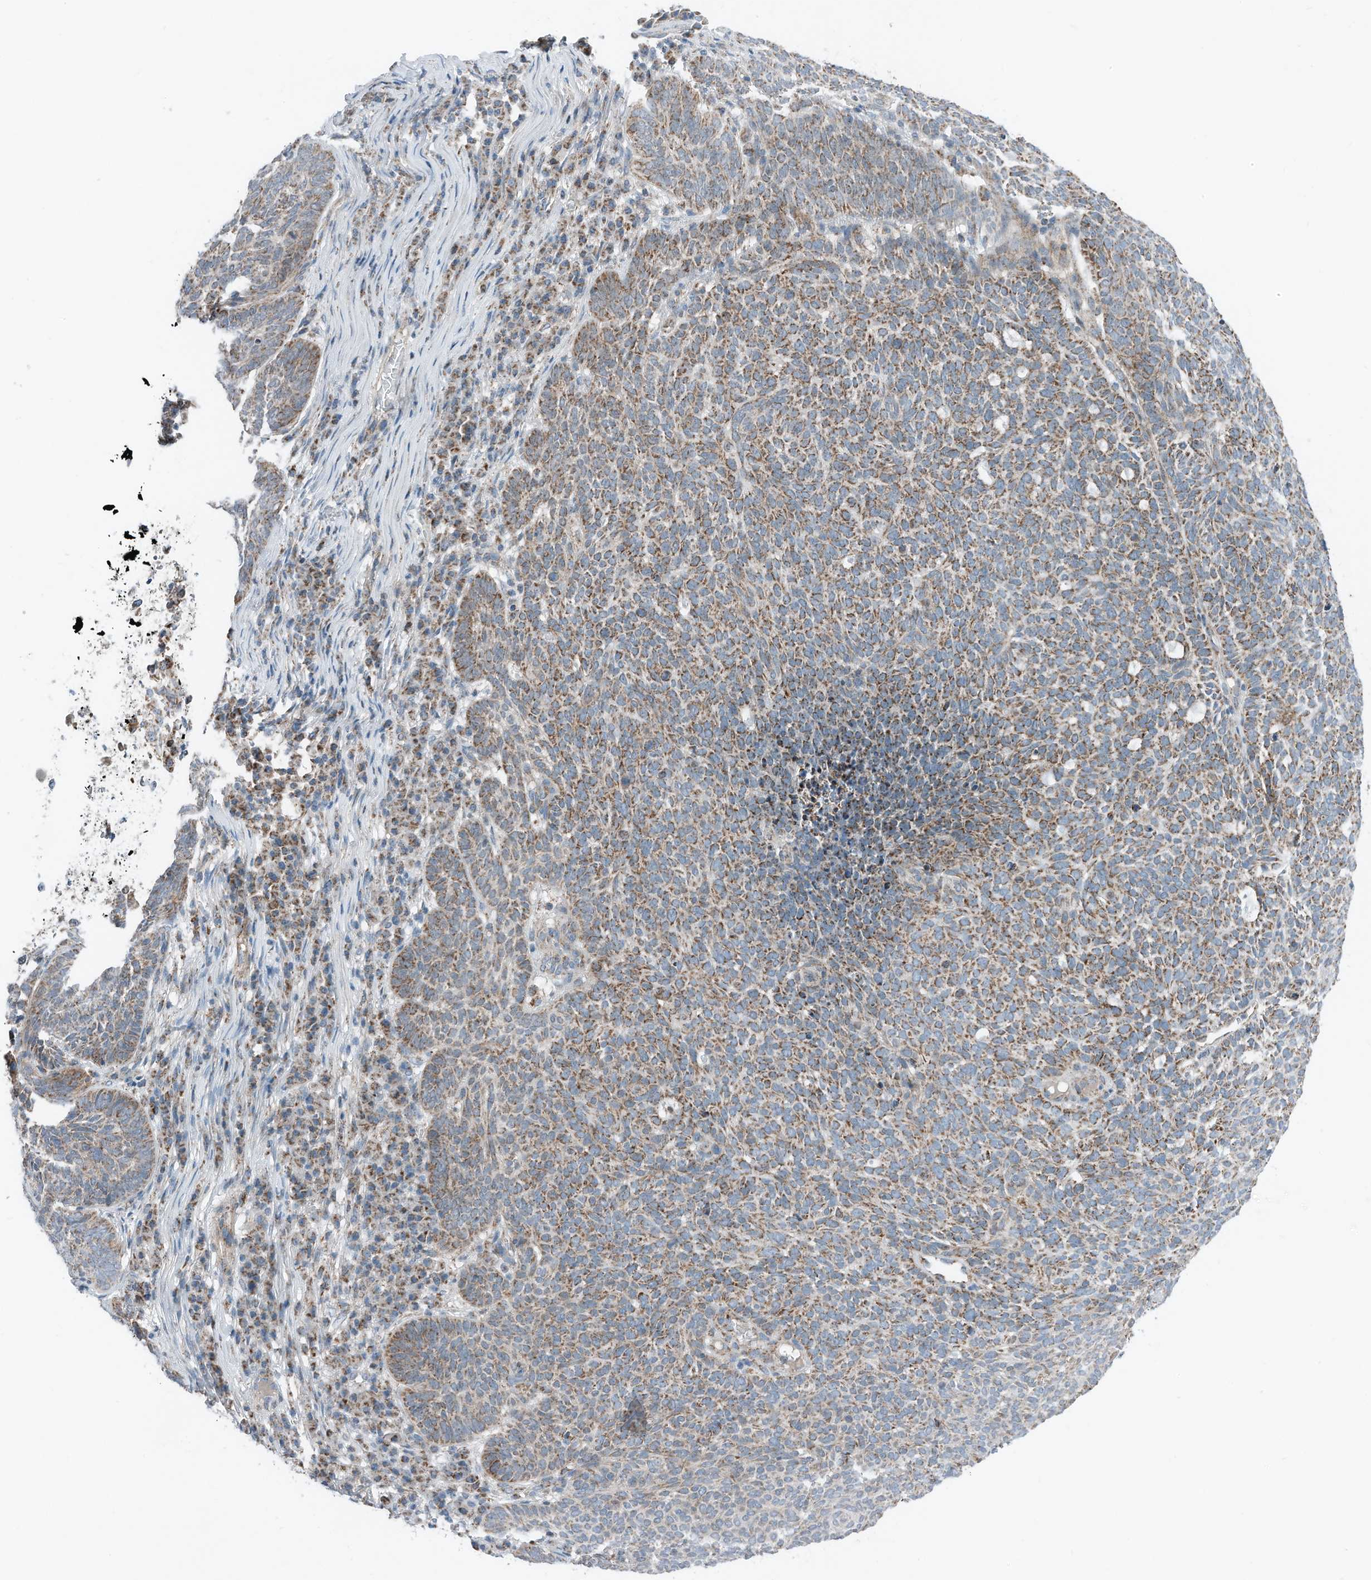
{"staining": {"intensity": "moderate", "quantity": "25%-75%", "location": "cytoplasmic/membranous"}, "tissue": "skin cancer", "cell_type": "Tumor cells", "image_type": "cancer", "snomed": [{"axis": "morphology", "description": "Squamous cell carcinoma, NOS"}, {"axis": "topography", "description": "Skin"}], "caption": "There is medium levels of moderate cytoplasmic/membranous staining in tumor cells of squamous cell carcinoma (skin), as demonstrated by immunohistochemical staining (brown color).", "gene": "RMND1", "patient": {"sex": "female", "age": 90}}